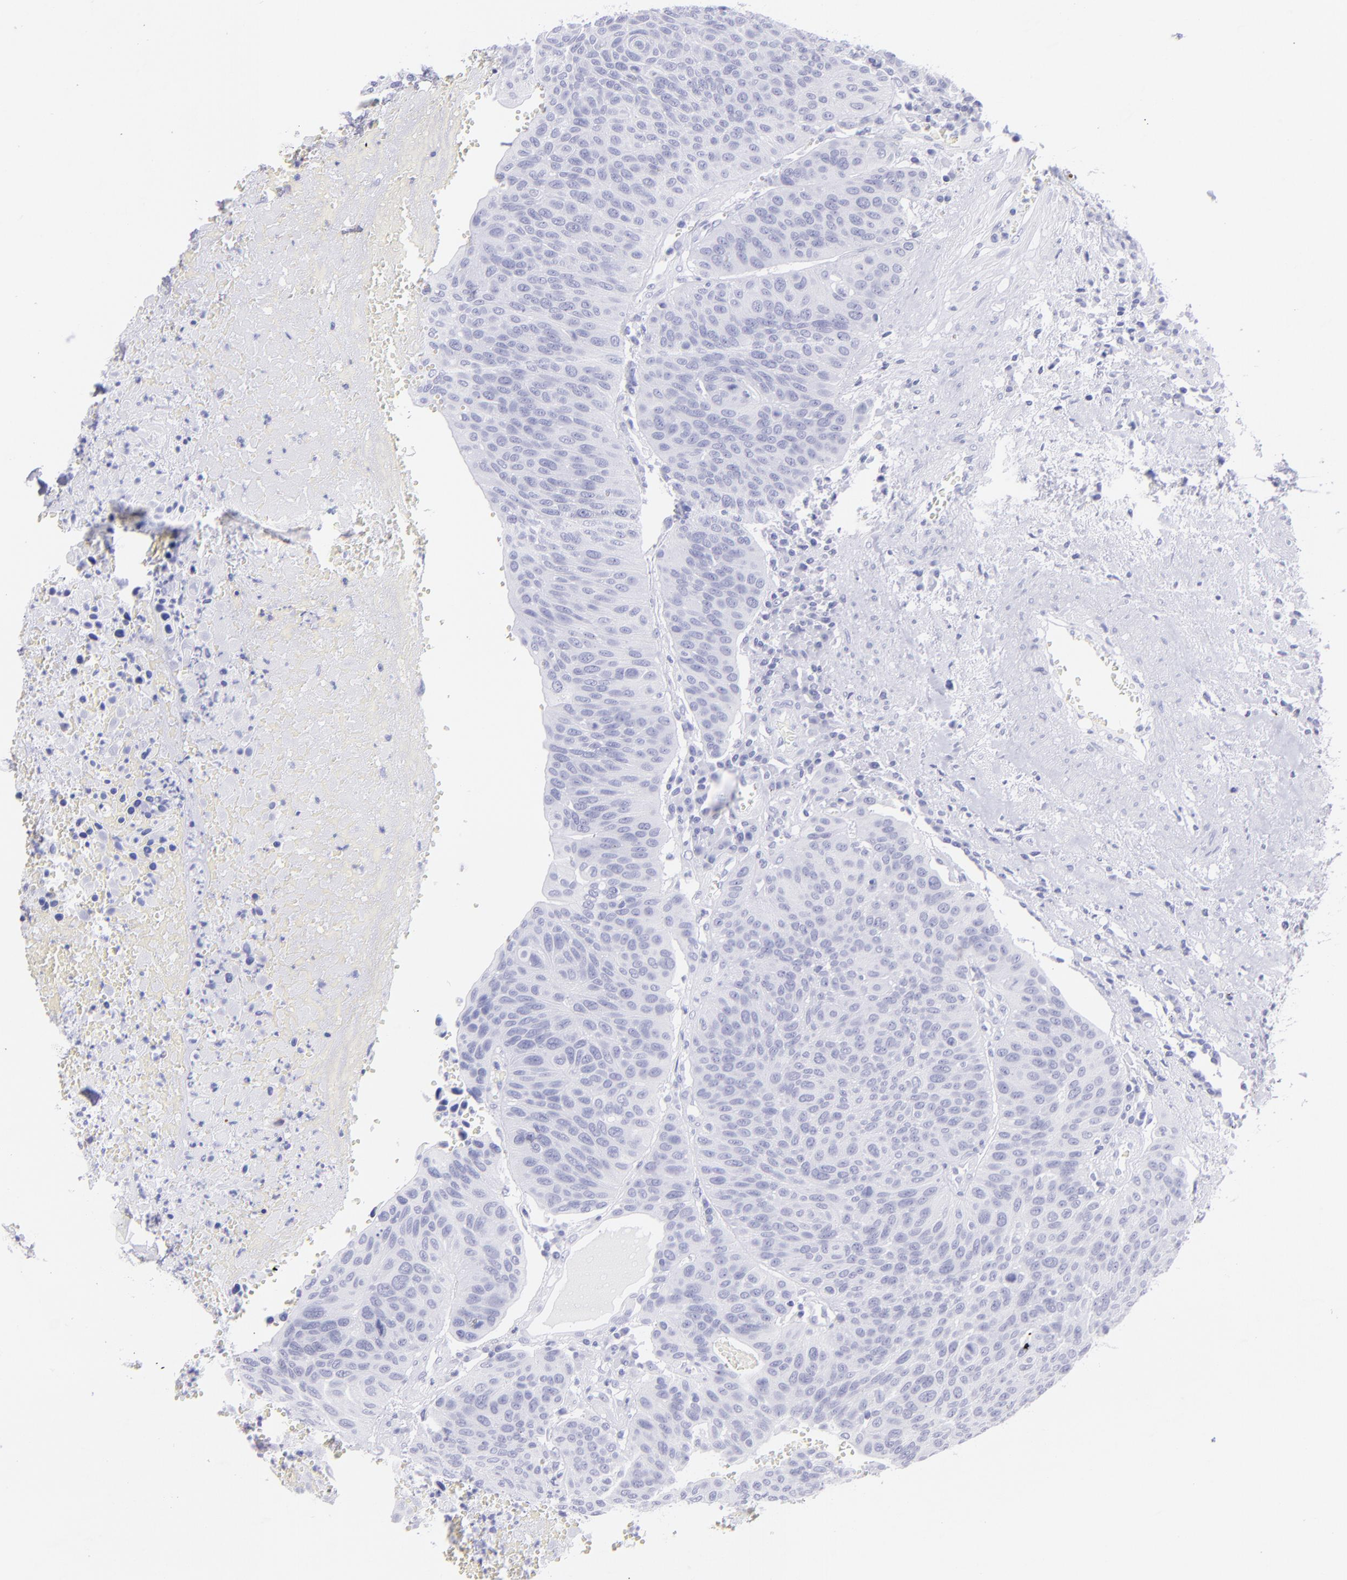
{"staining": {"intensity": "negative", "quantity": "none", "location": "none"}, "tissue": "urothelial cancer", "cell_type": "Tumor cells", "image_type": "cancer", "snomed": [{"axis": "morphology", "description": "Urothelial carcinoma, High grade"}, {"axis": "topography", "description": "Urinary bladder"}], "caption": "High magnification brightfield microscopy of urothelial cancer stained with DAB (brown) and counterstained with hematoxylin (blue): tumor cells show no significant positivity.", "gene": "CNP", "patient": {"sex": "male", "age": 66}}